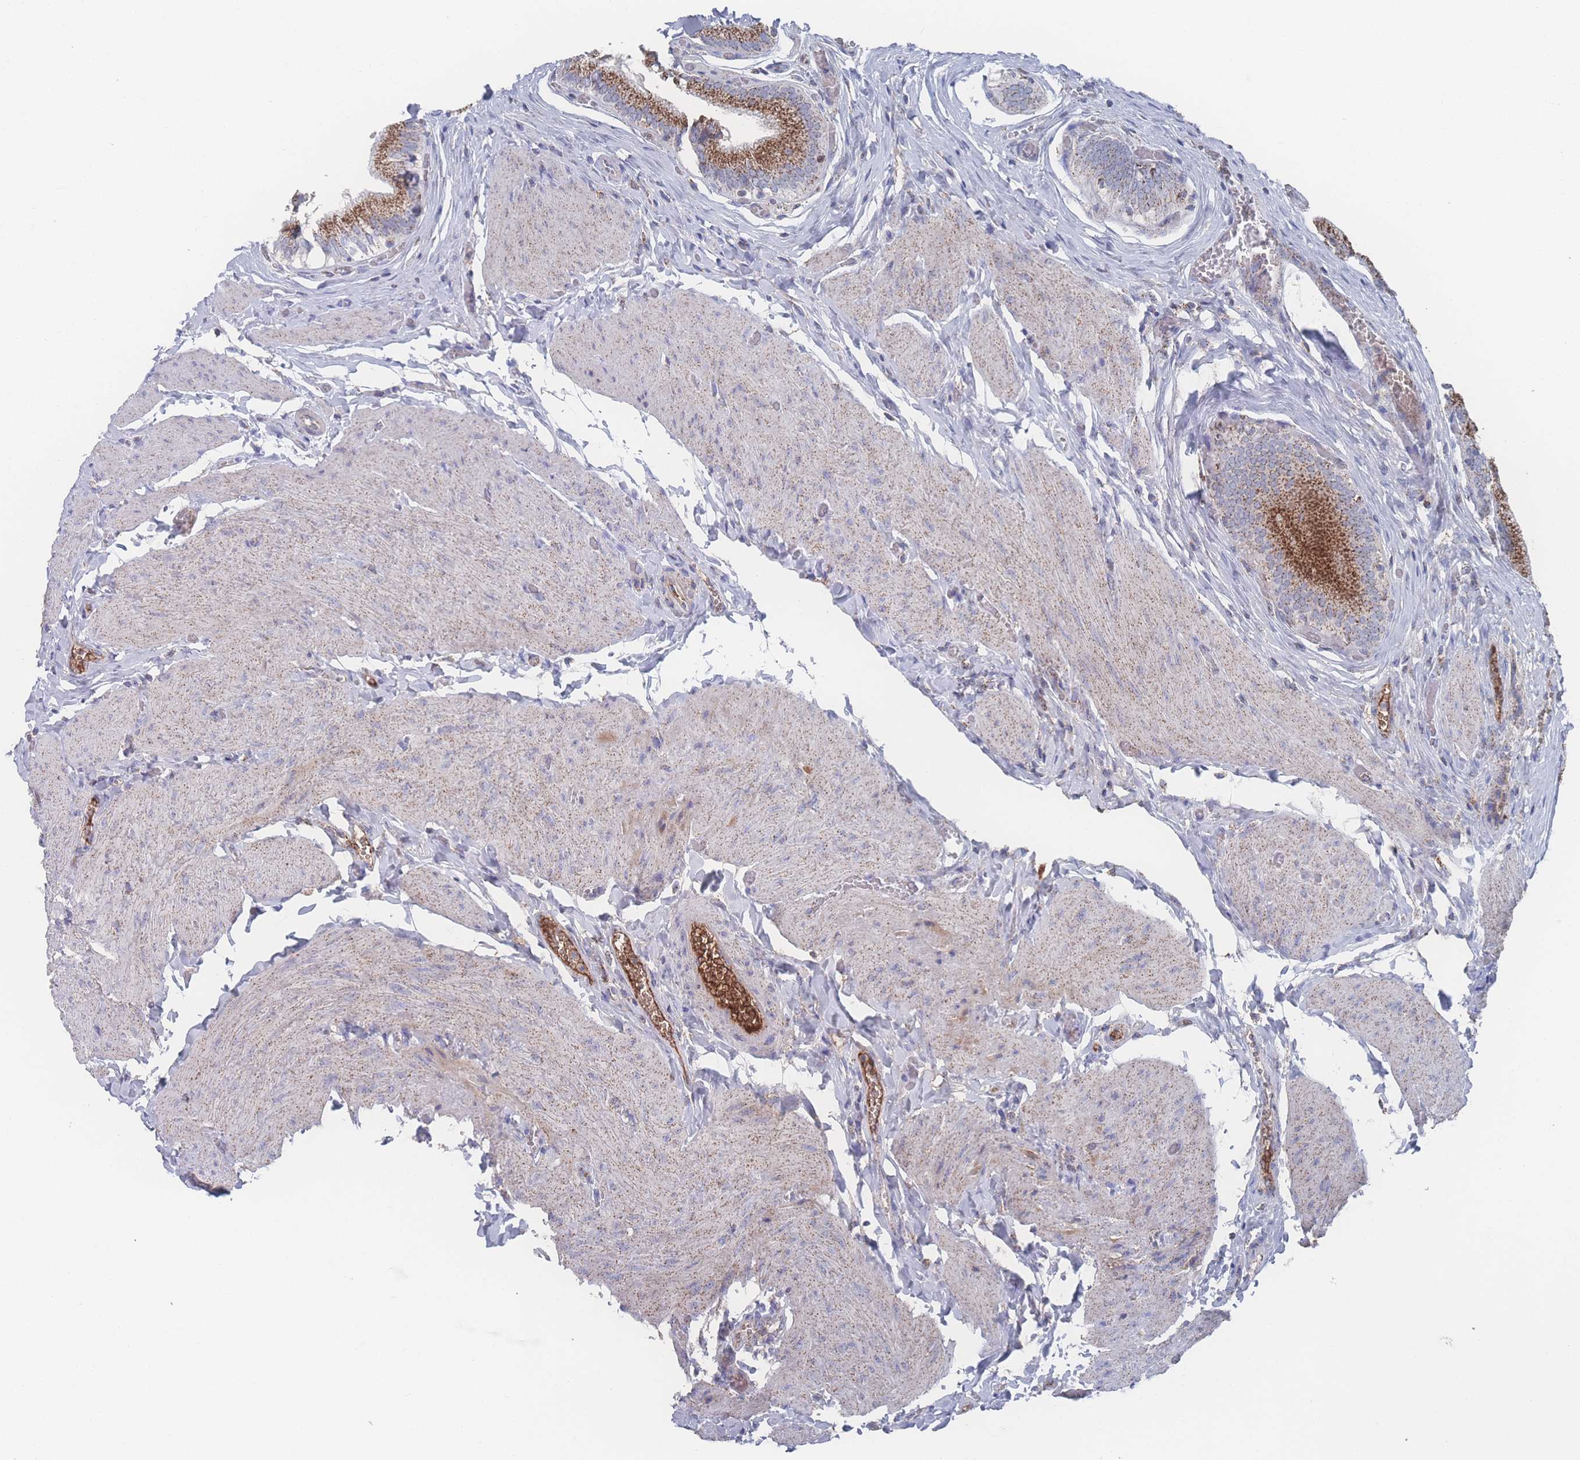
{"staining": {"intensity": "moderate", "quantity": "25%-75%", "location": "cytoplasmic/membranous"}, "tissue": "gallbladder", "cell_type": "Glandular cells", "image_type": "normal", "snomed": [{"axis": "morphology", "description": "Normal tissue, NOS"}, {"axis": "topography", "description": "Gallbladder"}, {"axis": "topography", "description": "Peripheral nerve tissue"}], "caption": "Immunohistochemical staining of normal human gallbladder demonstrates 25%-75% levels of moderate cytoplasmic/membranous protein positivity in about 25%-75% of glandular cells.", "gene": "PEX14", "patient": {"sex": "male", "age": 17}}